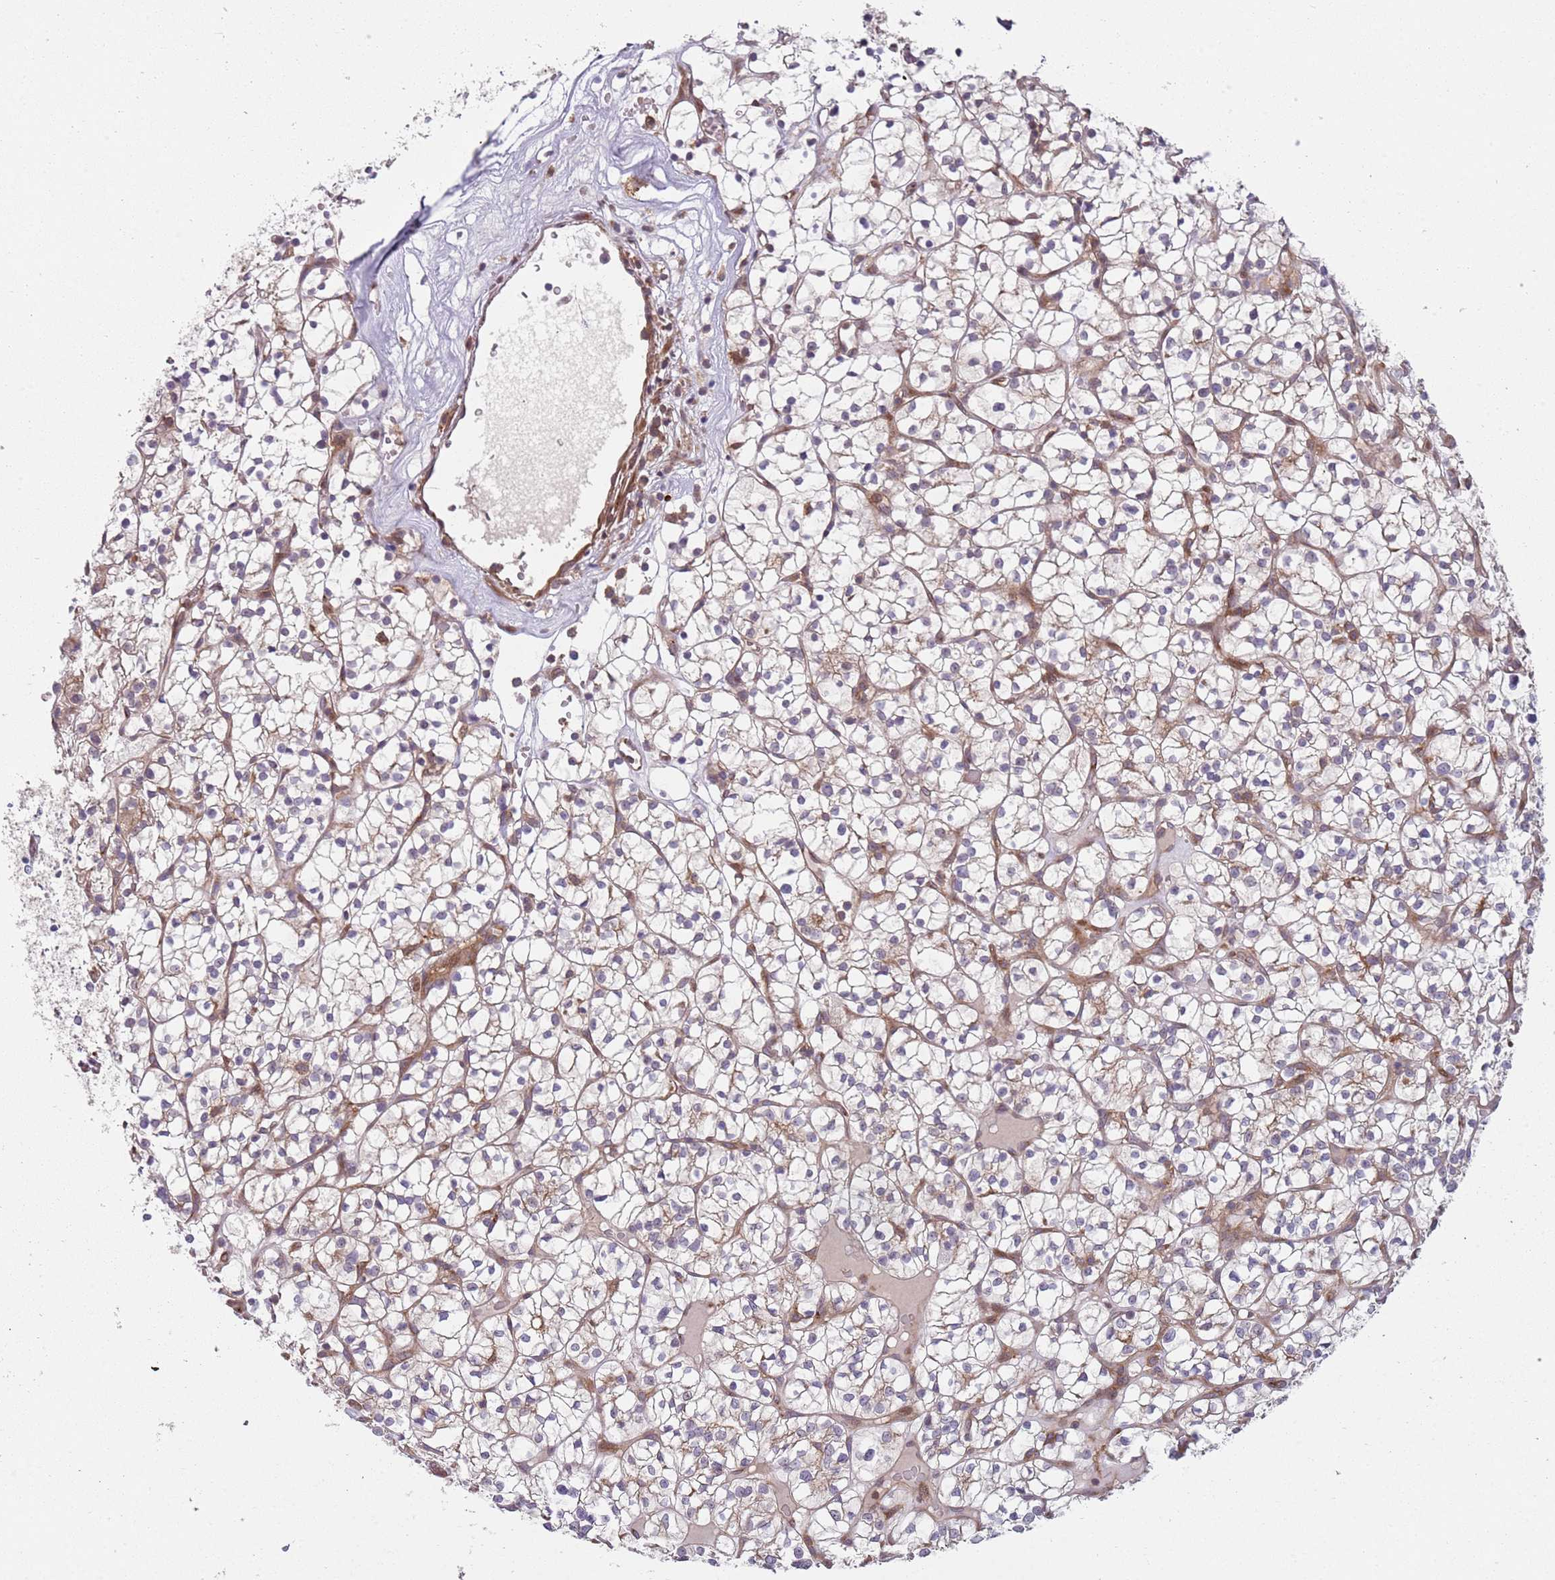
{"staining": {"intensity": "negative", "quantity": "none", "location": "none"}, "tissue": "renal cancer", "cell_type": "Tumor cells", "image_type": "cancer", "snomed": [{"axis": "morphology", "description": "Adenocarcinoma, NOS"}, {"axis": "topography", "description": "Kidney"}], "caption": "This is a histopathology image of immunohistochemistry (IHC) staining of renal cancer, which shows no expression in tumor cells.", "gene": "GGA1", "patient": {"sex": "female", "age": 64}}